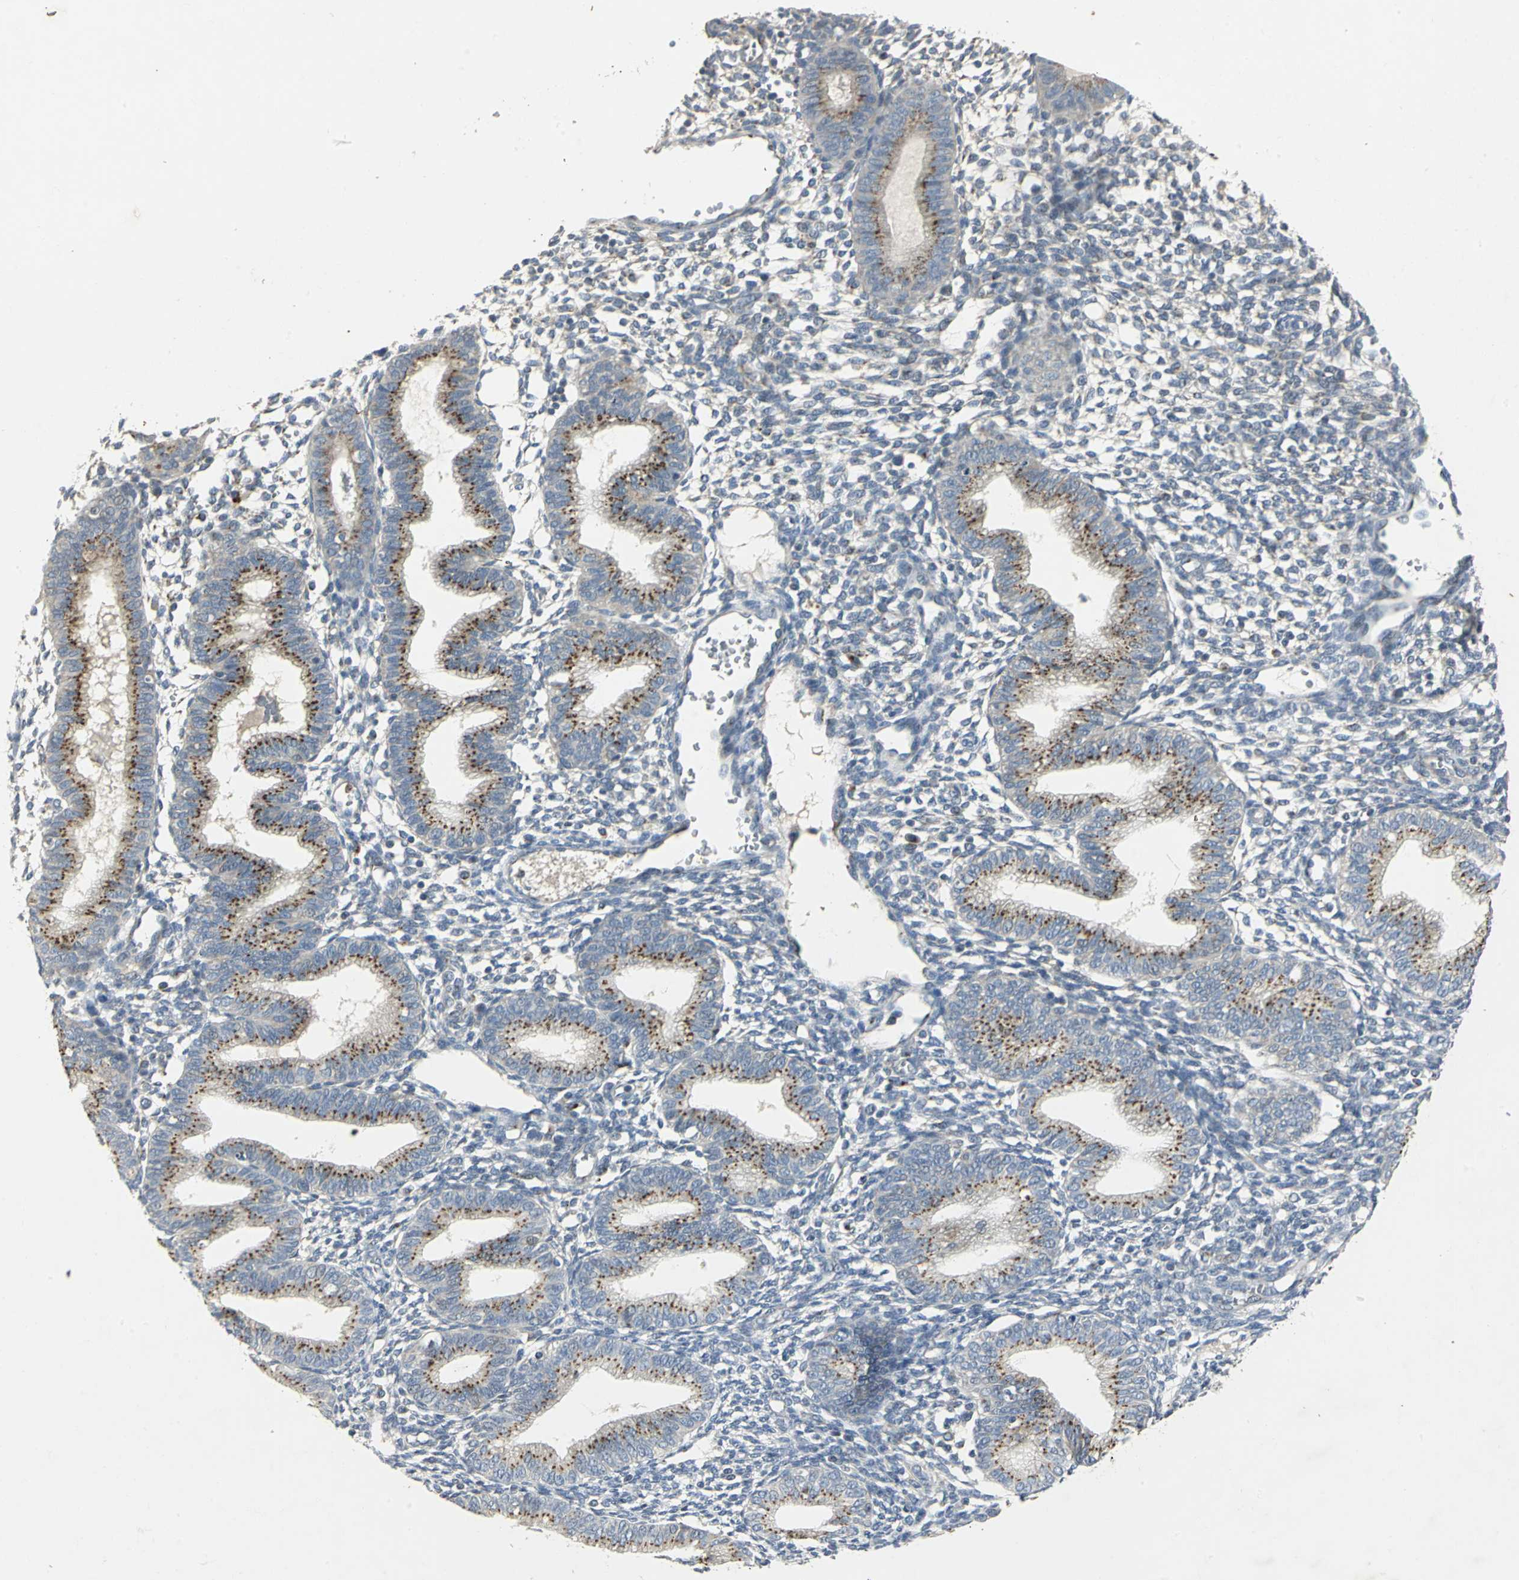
{"staining": {"intensity": "negative", "quantity": "none", "location": "none"}, "tissue": "endometrium", "cell_type": "Cells in endometrial stroma", "image_type": "normal", "snomed": [{"axis": "morphology", "description": "Normal tissue, NOS"}, {"axis": "topography", "description": "Endometrium"}], "caption": "IHC of benign human endometrium demonstrates no positivity in cells in endometrial stroma. The staining is performed using DAB (3,3'-diaminobenzidine) brown chromogen with nuclei counter-stained in using hematoxylin.", "gene": "TM9SF2", "patient": {"sex": "female", "age": 61}}